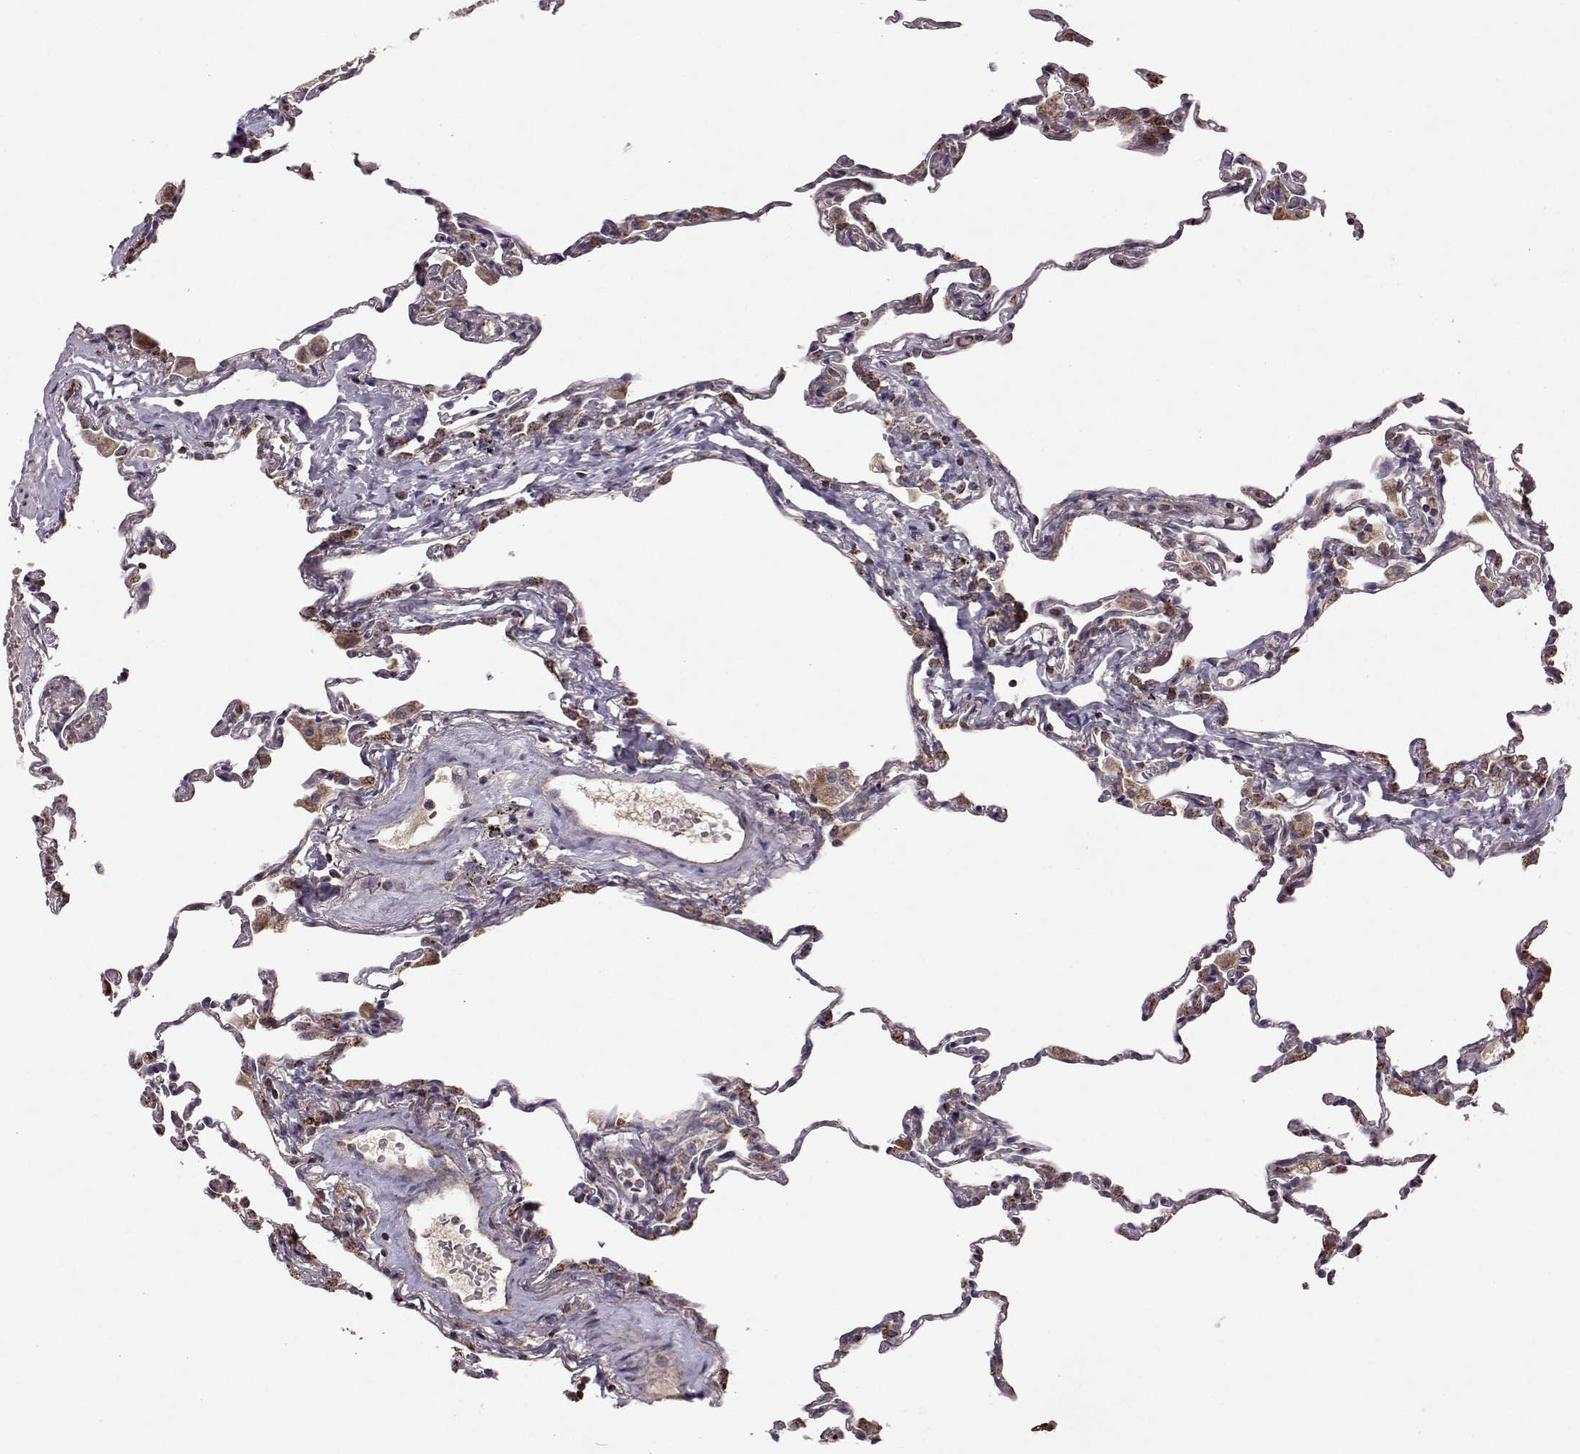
{"staining": {"intensity": "moderate", "quantity": "25%-75%", "location": "cytoplasmic/membranous"}, "tissue": "lung", "cell_type": "Alveolar cells", "image_type": "normal", "snomed": [{"axis": "morphology", "description": "Normal tissue, NOS"}, {"axis": "topography", "description": "Lung"}], "caption": "Alveolar cells reveal moderate cytoplasmic/membranous staining in about 25%-75% of cells in unremarkable lung. Immunohistochemistry stains the protein in brown and the nuclei are stained blue.", "gene": "CMTM3", "patient": {"sex": "female", "age": 57}}